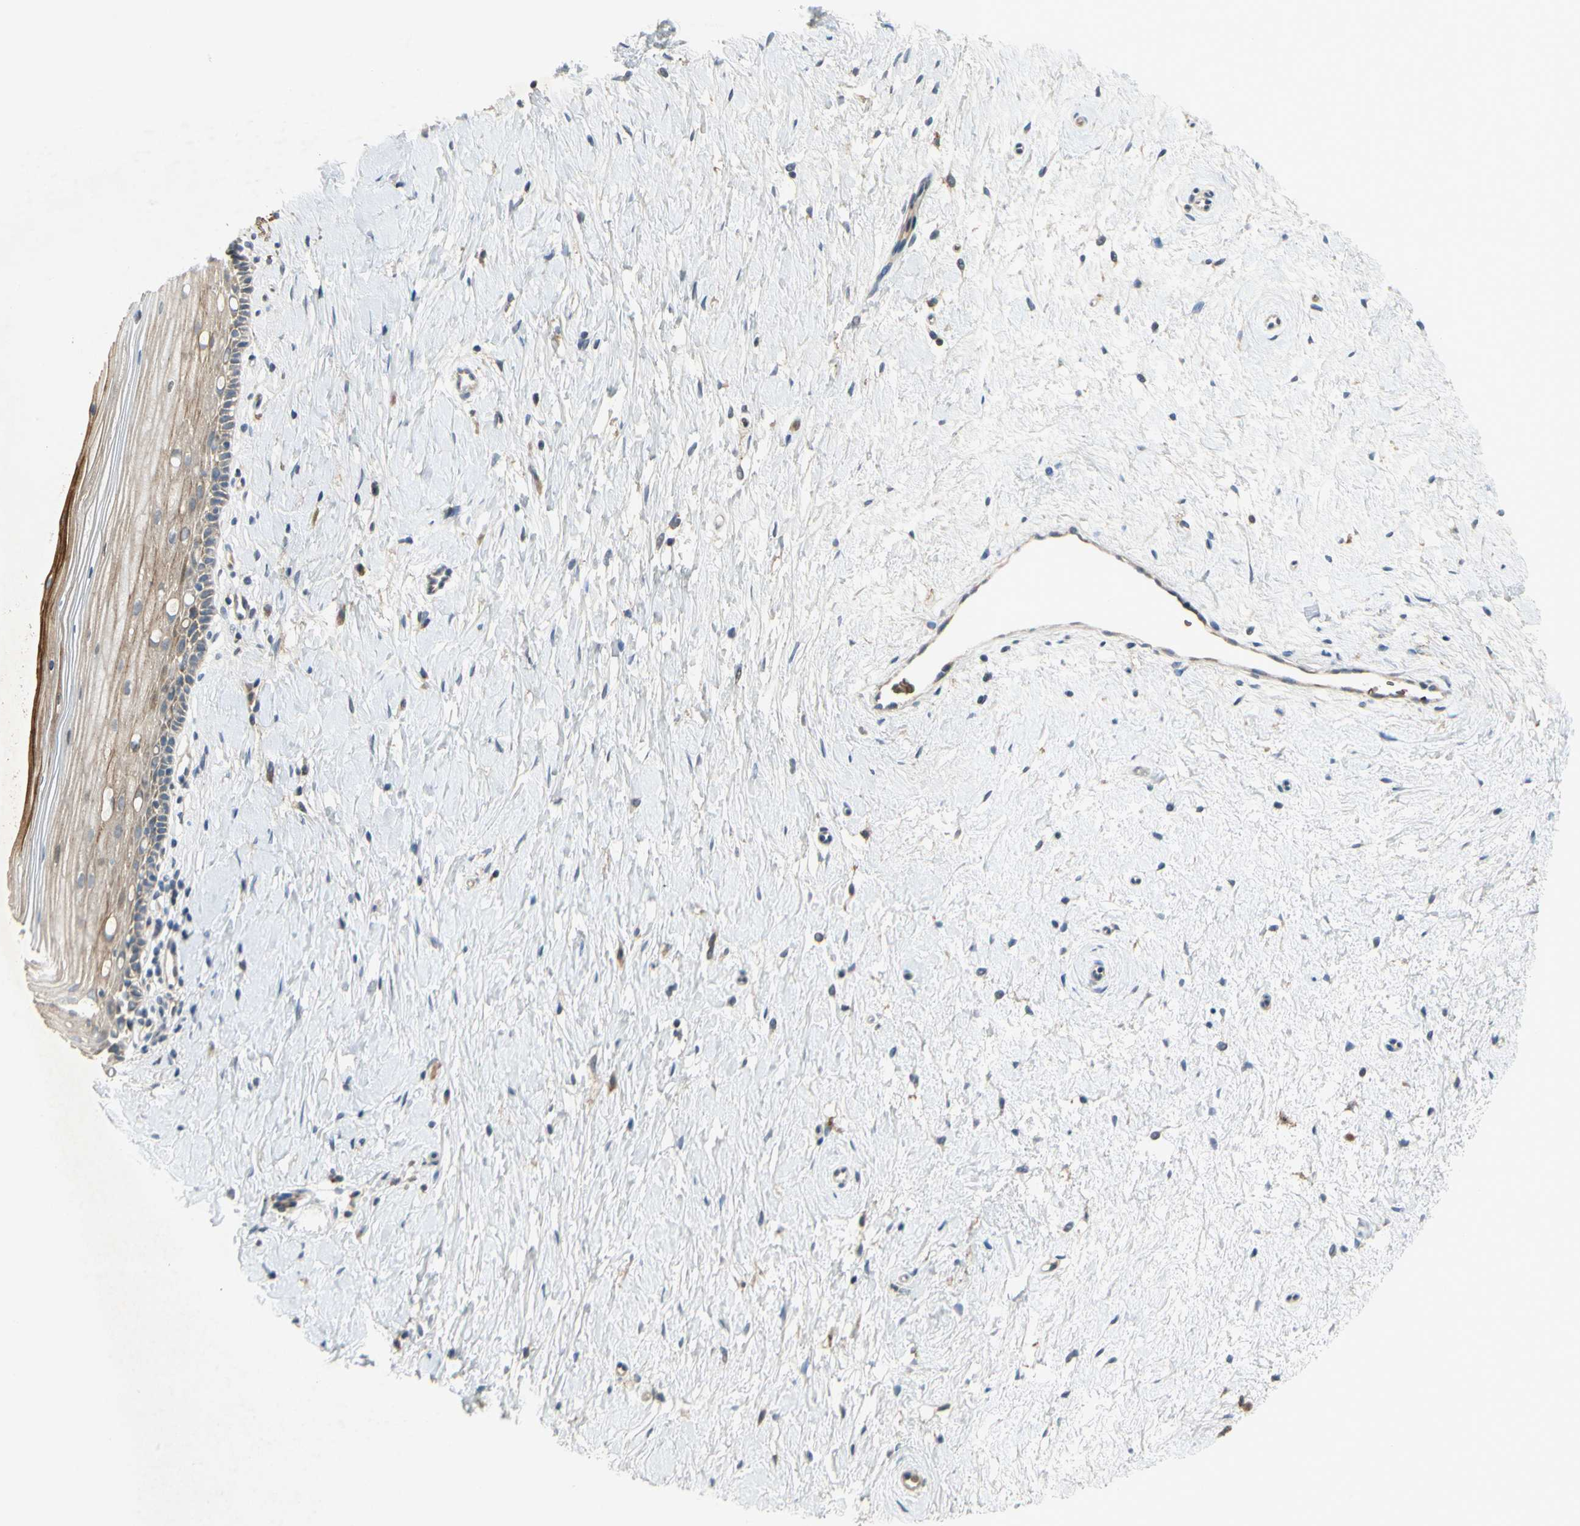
{"staining": {"intensity": "weak", "quantity": ">75%", "location": "cytoplasmic/membranous"}, "tissue": "cervix", "cell_type": "Glandular cells", "image_type": "normal", "snomed": [{"axis": "morphology", "description": "Normal tissue, NOS"}, {"axis": "topography", "description": "Cervix"}], "caption": "Immunohistochemical staining of normal cervix exhibits >75% levels of weak cytoplasmic/membranous protein expression in about >75% of glandular cells.", "gene": "GYPC", "patient": {"sex": "female", "age": 39}}